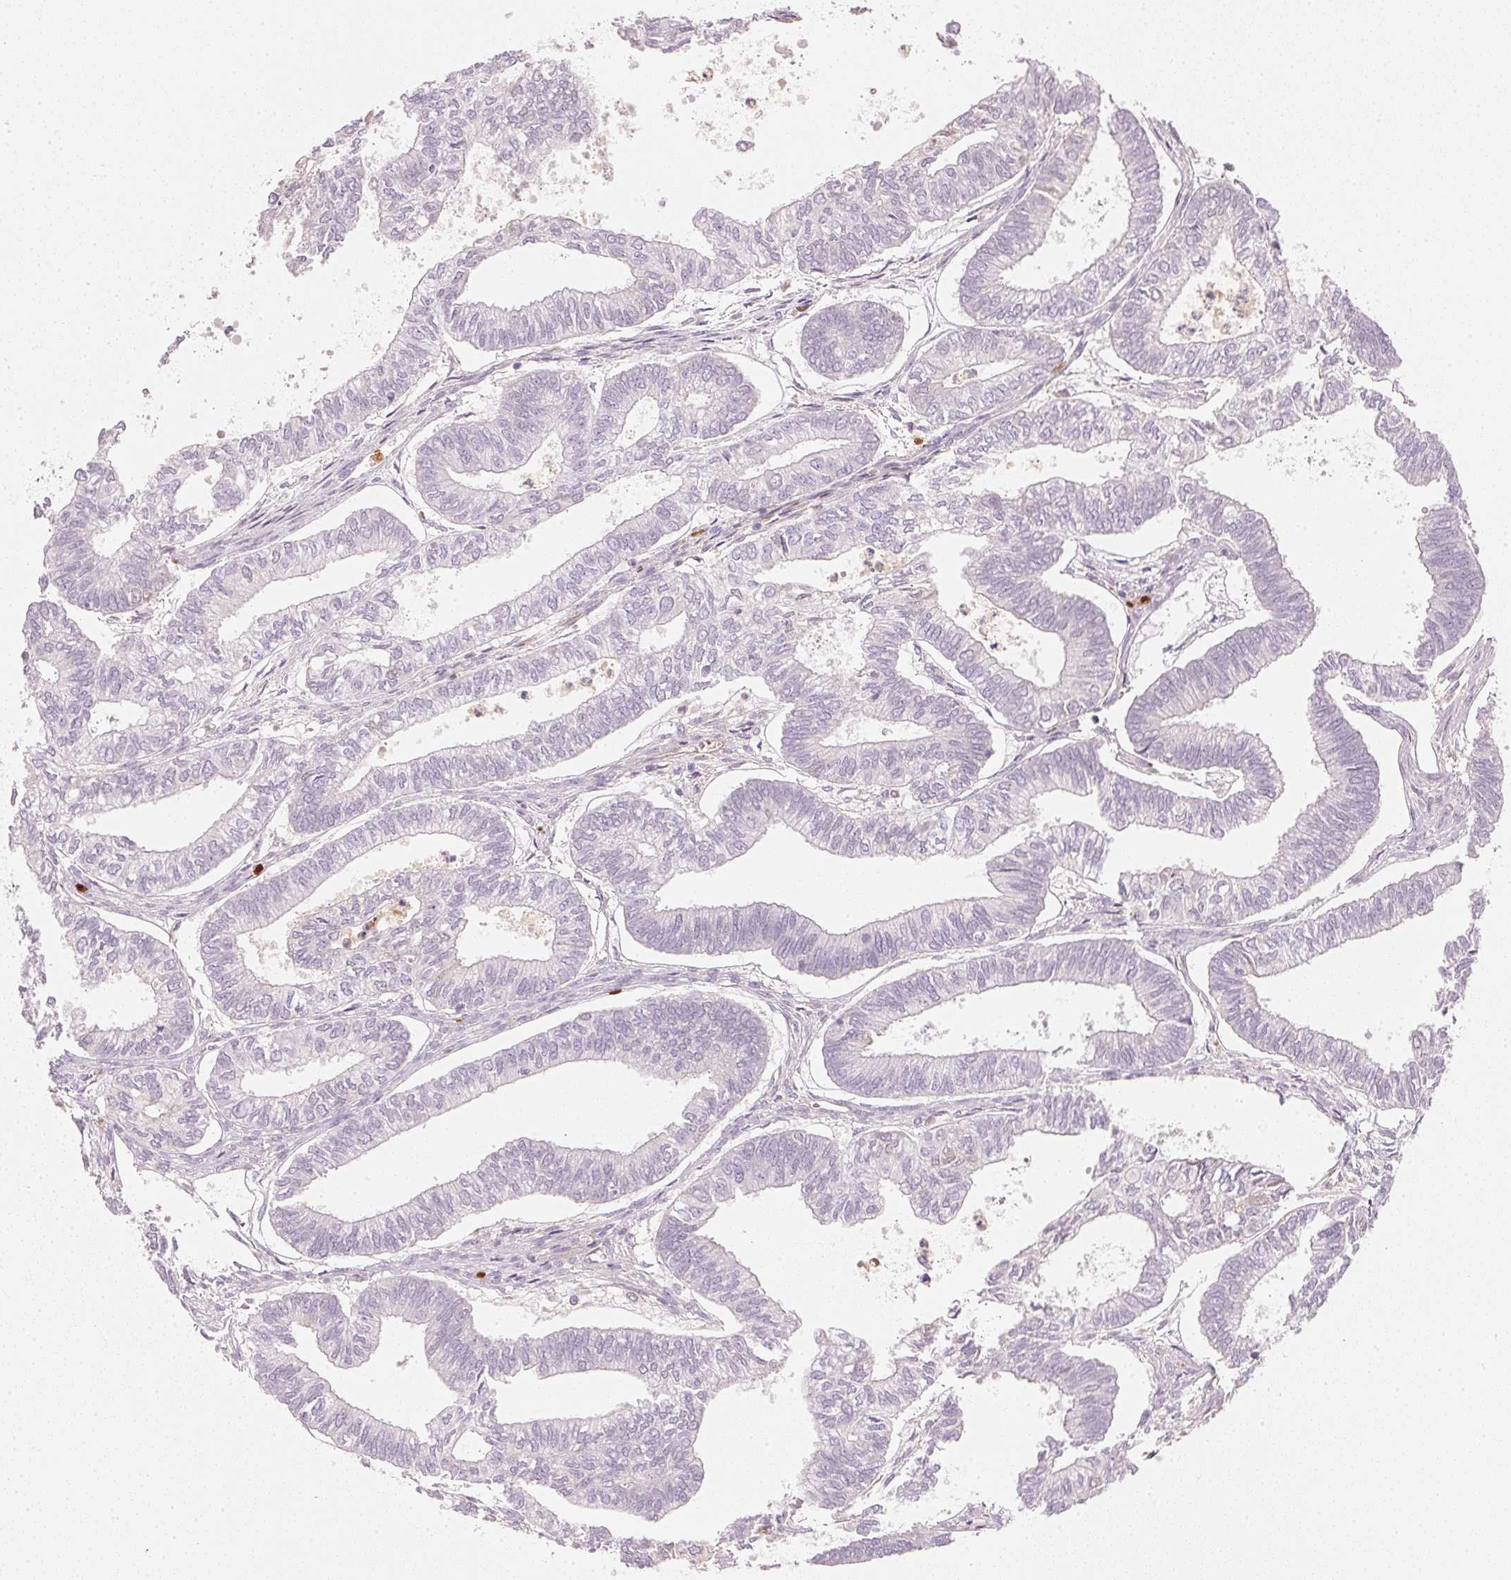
{"staining": {"intensity": "negative", "quantity": "none", "location": "none"}, "tissue": "ovarian cancer", "cell_type": "Tumor cells", "image_type": "cancer", "snomed": [{"axis": "morphology", "description": "Carcinoma, endometroid"}, {"axis": "topography", "description": "Ovary"}], "caption": "The photomicrograph shows no staining of tumor cells in ovarian cancer (endometroid carcinoma).", "gene": "RMDN2", "patient": {"sex": "female", "age": 64}}